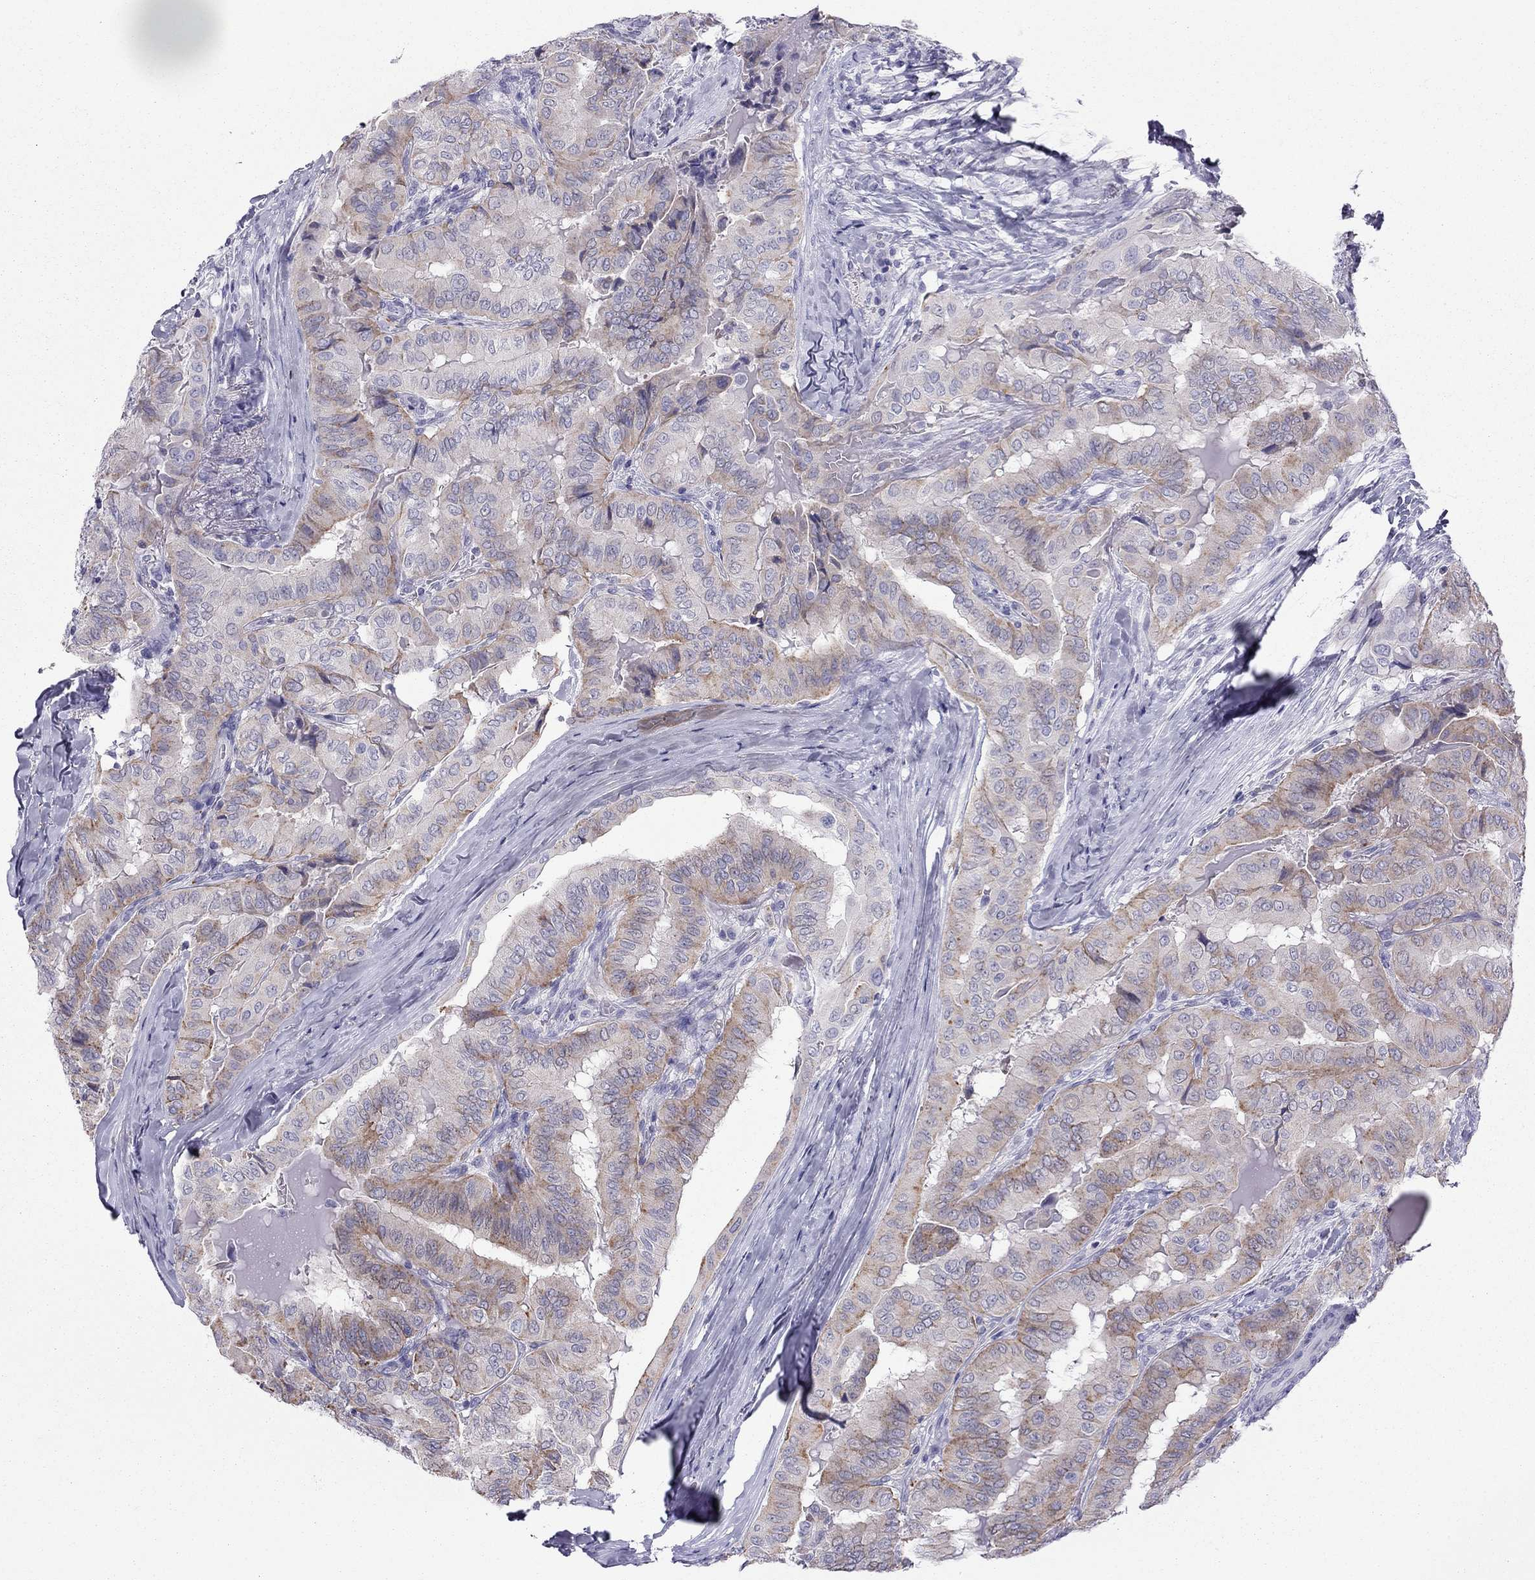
{"staining": {"intensity": "moderate", "quantity": "<25%", "location": "cytoplasmic/membranous"}, "tissue": "thyroid cancer", "cell_type": "Tumor cells", "image_type": "cancer", "snomed": [{"axis": "morphology", "description": "Papillary adenocarcinoma, NOS"}, {"axis": "topography", "description": "Thyroid gland"}], "caption": "Immunohistochemistry (IHC) of human thyroid papillary adenocarcinoma exhibits low levels of moderate cytoplasmic/membranous positivity in approximately <25% of tumor cells. The staining is performed using DAB brown chromogen to label protein expression. The nuclei are counter-stained blue using hematoxylin.", "gene": "TEX14", "patient": {"sex": "female", "age": 68}}